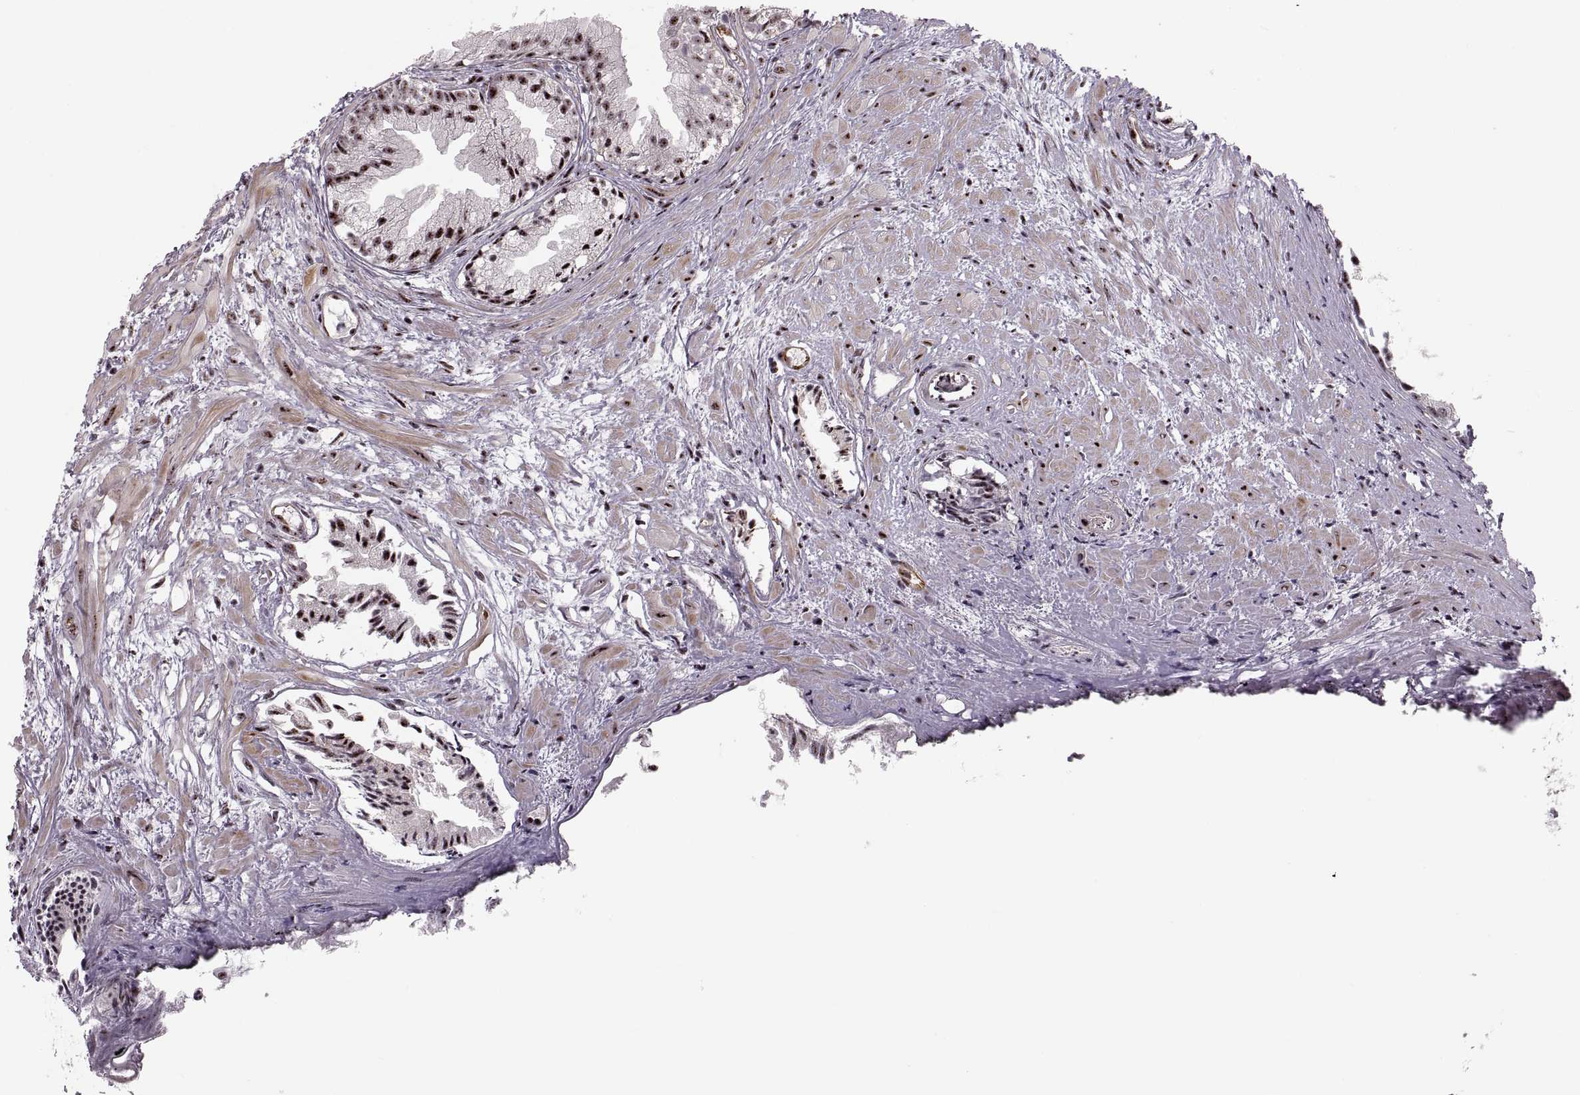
{"staining": {"intensity": "strong", "quantity": ">75%", "location": "nuclear"}, "tissue": "prostate cancer", "cell_type": "Tumor cells", "image_type": "cancer", "snomed": [{"axis": "morphology", "description": "Adenocarcinoma, High grade"}, {"axis": "topography", "description": "Prostate"}], "caption": "Immunohistochemical staining of high-grade adenocarcinoma (prostate) displays strong nuclear protein positivity in about >75% of tumor cells.", "gene": "ZCCHC17", "patient": {"sex": "male", "age": 79}}